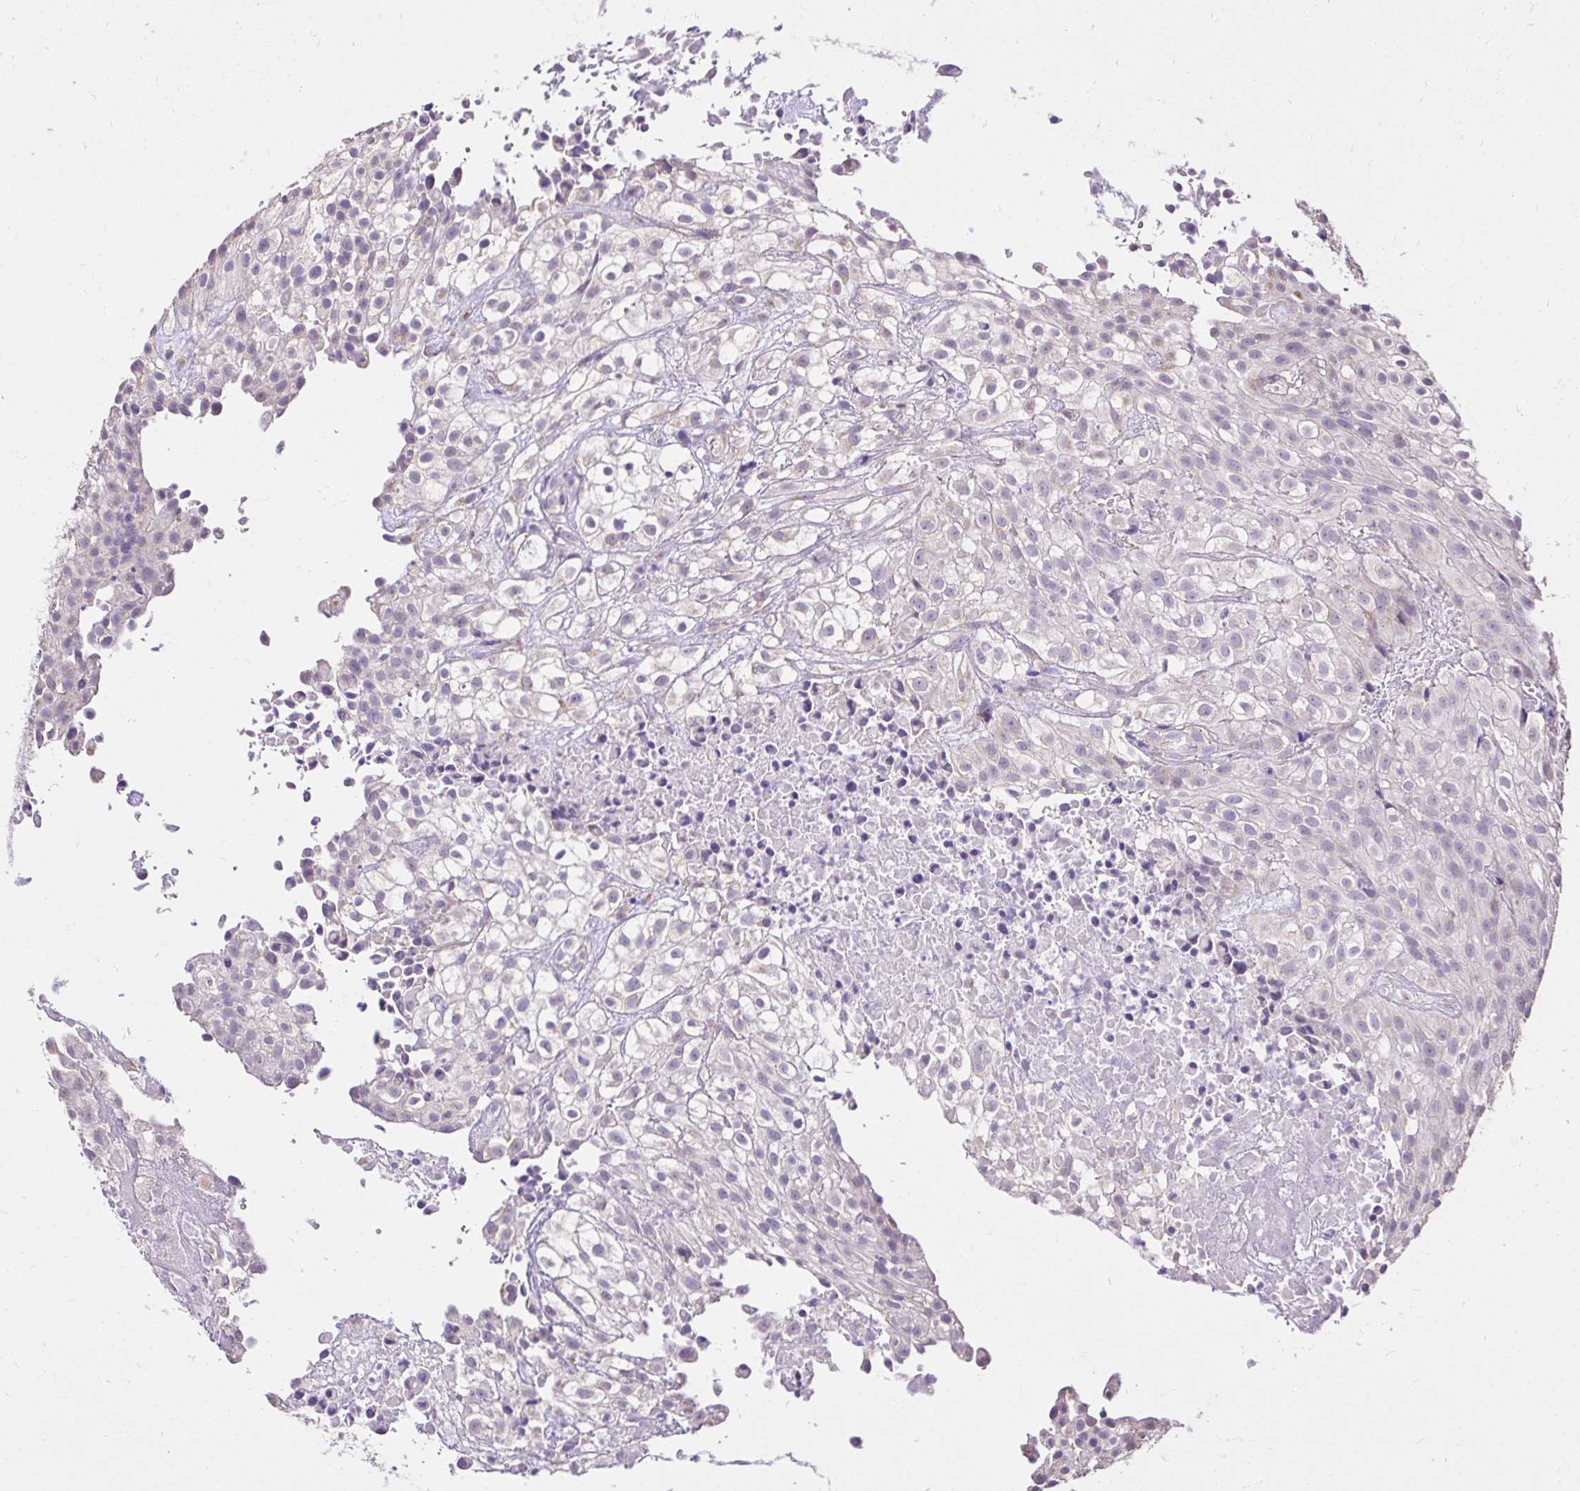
{"staining": {"intensity": "negative", "quantity": "none", "location": "none"}, "tissue": "urothelial cancer", "cell_type": "Tumor cells", "image_type": "cancer", "snomed": [{"axis": "morphology", "description": "Urothelial carcinoma, High grade"}, {"axis": "topography", "description": "Urinary bladder"}], "caption": "An immunohistochemistry micrograph of urothelial cancer is shown. There is no staining in tumor cells of urothelial cancer.", "gene": "KIAA1210", "patient": {"sex": "male", "age": 56}}